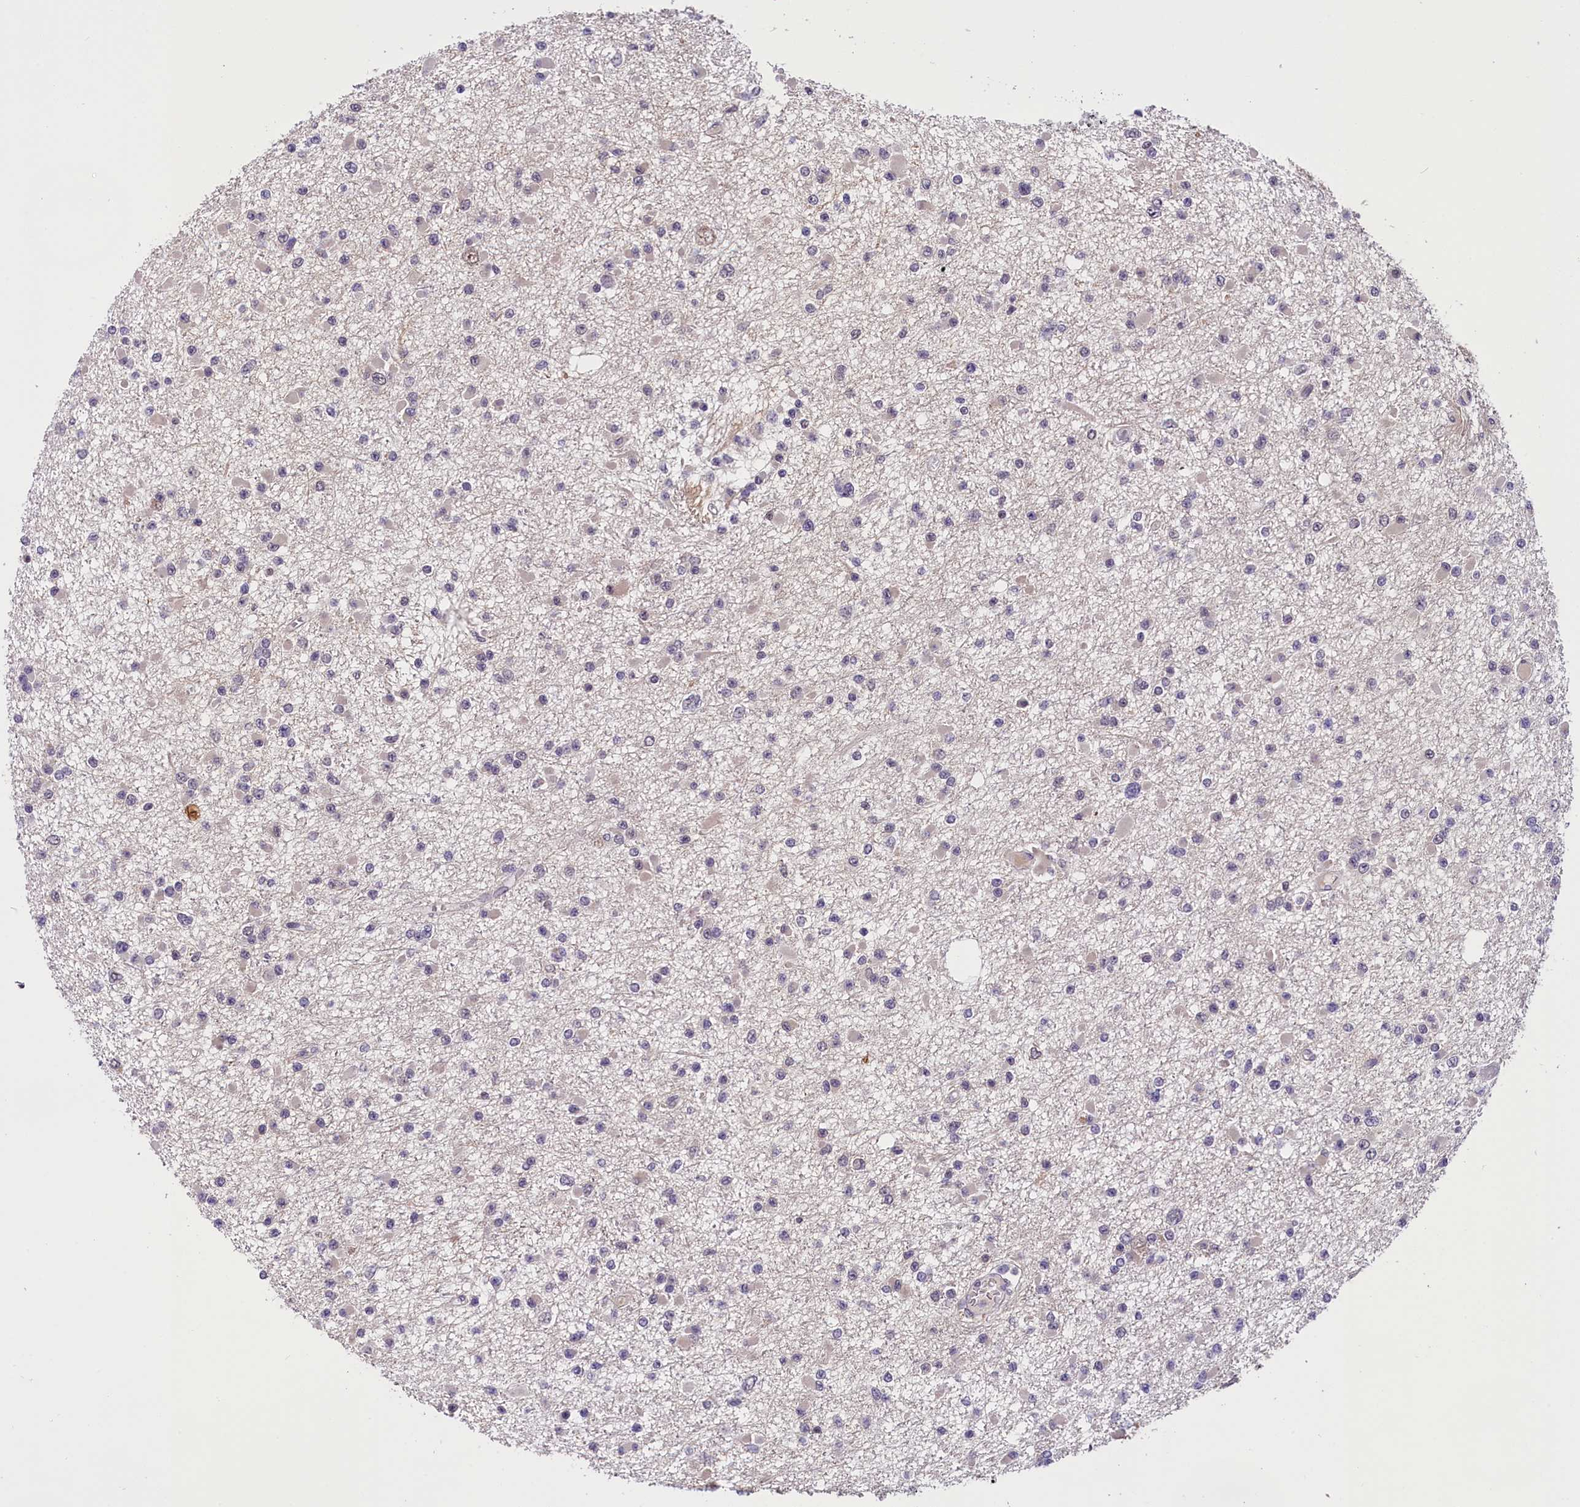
{"staining": {"intensity": "negative", "quantity": "none", "location": "none"}, "tissue": "glioma", "cell_type": "Tumor cells", "image_type": "cancer", "snomed": [{"axis": "morphology", "description": "Glioma, malignant, Low grade"}, {"axis": "topography", "description": "Brain"}], "caption": "The image demonstrates no staining of tumor cells in glioma.", "gene": "ZC3H4", "patient": {"sex": "female", "age": 22}}